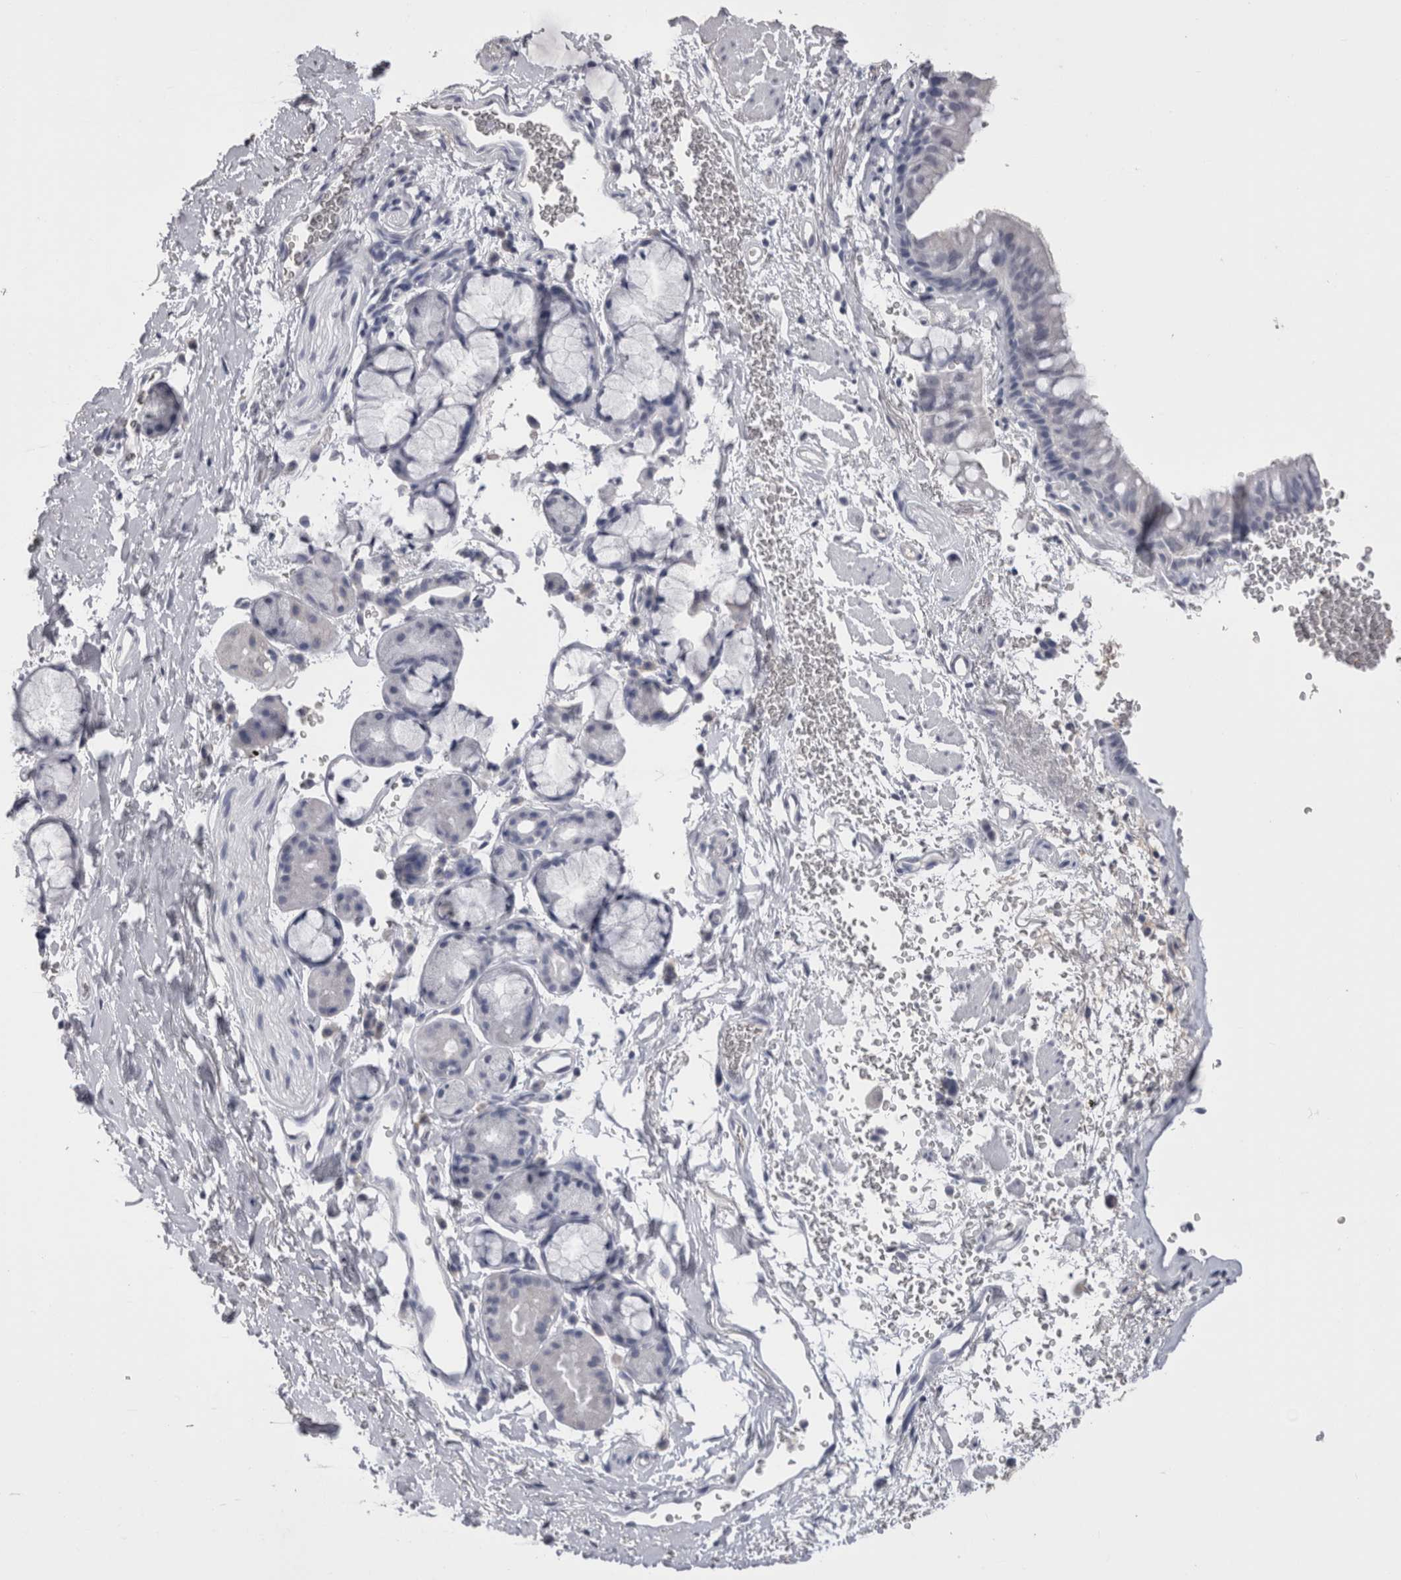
{"staining": {"intensity": "negative", "quantity": "none", "location": "none"}, "tissue": "bronchus", "cell_type": "Respiratory epithelial cells", "image_type": "normal", "snomed": [{"axis": "morphology", "description": "Normal tissue, NOS"}, {"axis": "topography", "description": "Cartilage tissue"}, {"axis": "topography", "description": "Bronchus"}], "caption": "The micrograph shows no staining of respiratory epithelial cells in unremarkable bronchus. Brightfield microscopy of IHC stained with DAB (brown) and hematoxylin (blue), captured at high magnification.", "gene": "CDHR5", "patient": {"sex": "female", "age": 53}}